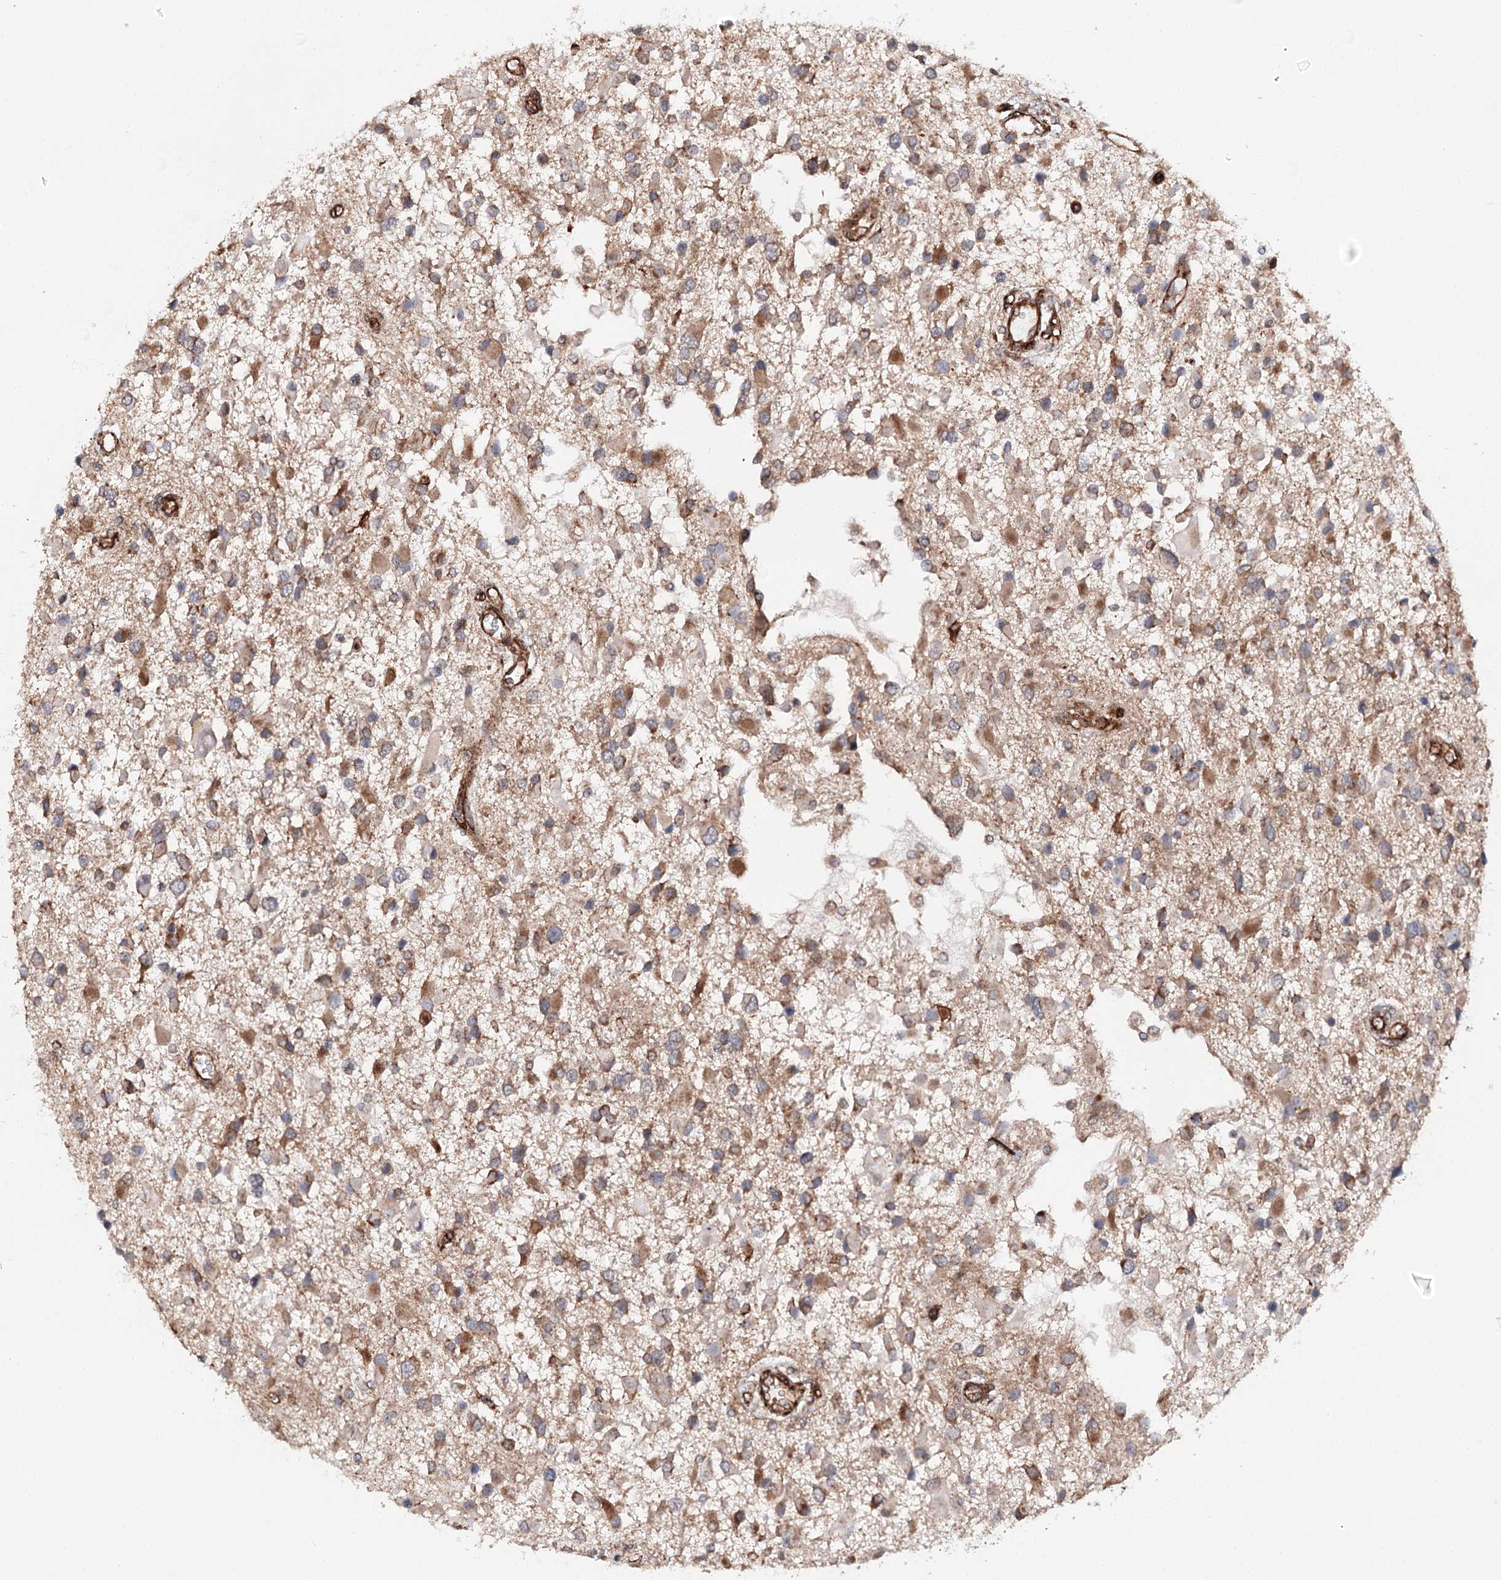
{"staining": {"intensity": "moderate", "quantity": "25%-75%", "location": "cytoplasmic/membranous"}, "tissue": "glioma", "cell_type": "Tumor cells", "image_type": "cancer", "snomed": [{"axis": "morphology", "description": "Glioma, malignant, High grade"}, {"axis": "topography", "description": "Brain"}], "caption": "High-power microscopy captured an immunohistochemistry histopathology image of glioma, revealing moderate cytoplasmic/membranous positivity in approximately 25%-75% of tumor cells.", "gene": "MKNK1", "patient": {"sex": "male", "age": 53}}